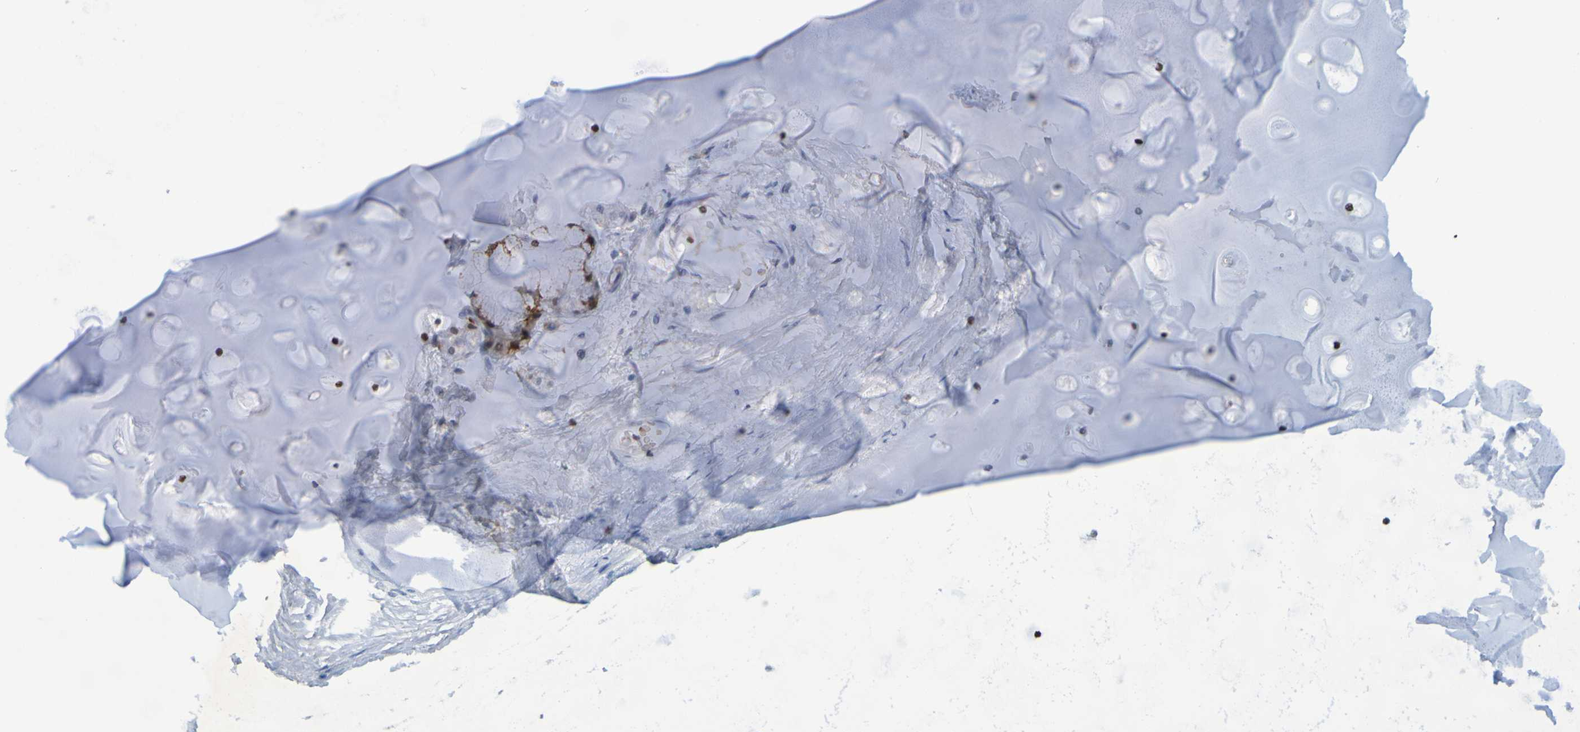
{"staining": {"intensity": "negative", "quantity": "none", "location": "none"}, "tissue": "adipose tissue", "cell_type": "Adipocytes", "image_type": "normal", "snomed": [{"axis": "morphology", "description": "Normal tissue, NOS"}, {"axis": "topography", "description": "Cartilage tissue"}, {"axis": "topography", "description": "Bronchus"}], "caption": "The photomicrograph demonstrates no significant expression in adipocytes of adipose tissue. (DAB (3,3'-diaminobenzidine) IHC, high magnification).", "gene": "USP36", "patient": {"sex": "female", "age": 73}}